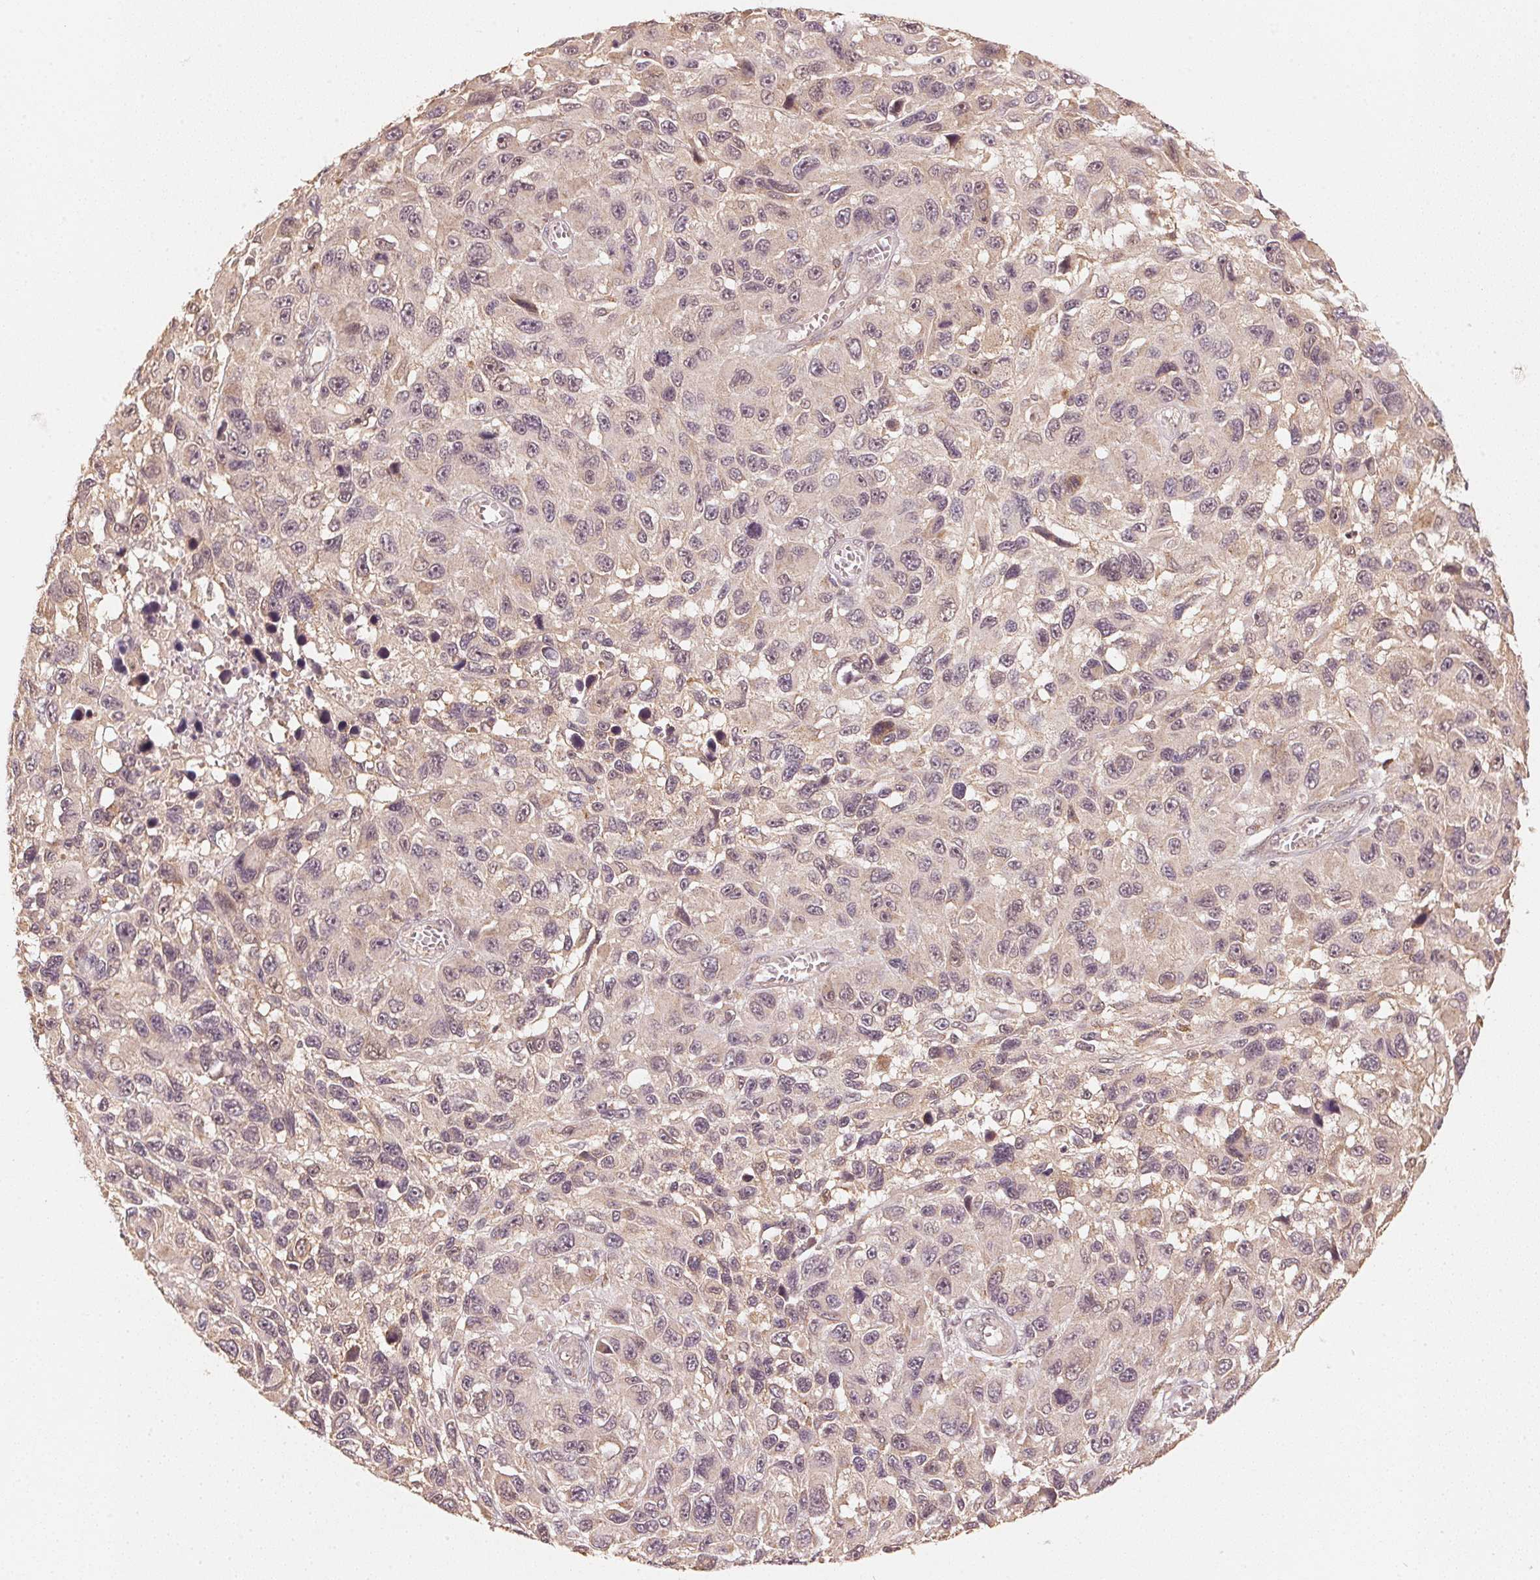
{"staining": {"intensity": "weak", "quantity": "<25%", "location": "nuclear"}, "tissue": "melanoma", "cell_type": "Tumor cells", "image_type": "cancer", "snomed": [{"axis": "morphology", "description": "Malignant melanoma, NOS"}, {"axis": "topography", "description": "Skin"}], "caption": "Human malignant melanoma stained for a protein using immunohistochemistry reveals no expression in tumor cells.", "gene": "C2orf73", "patient": {"sex": "male", "age": 53}}